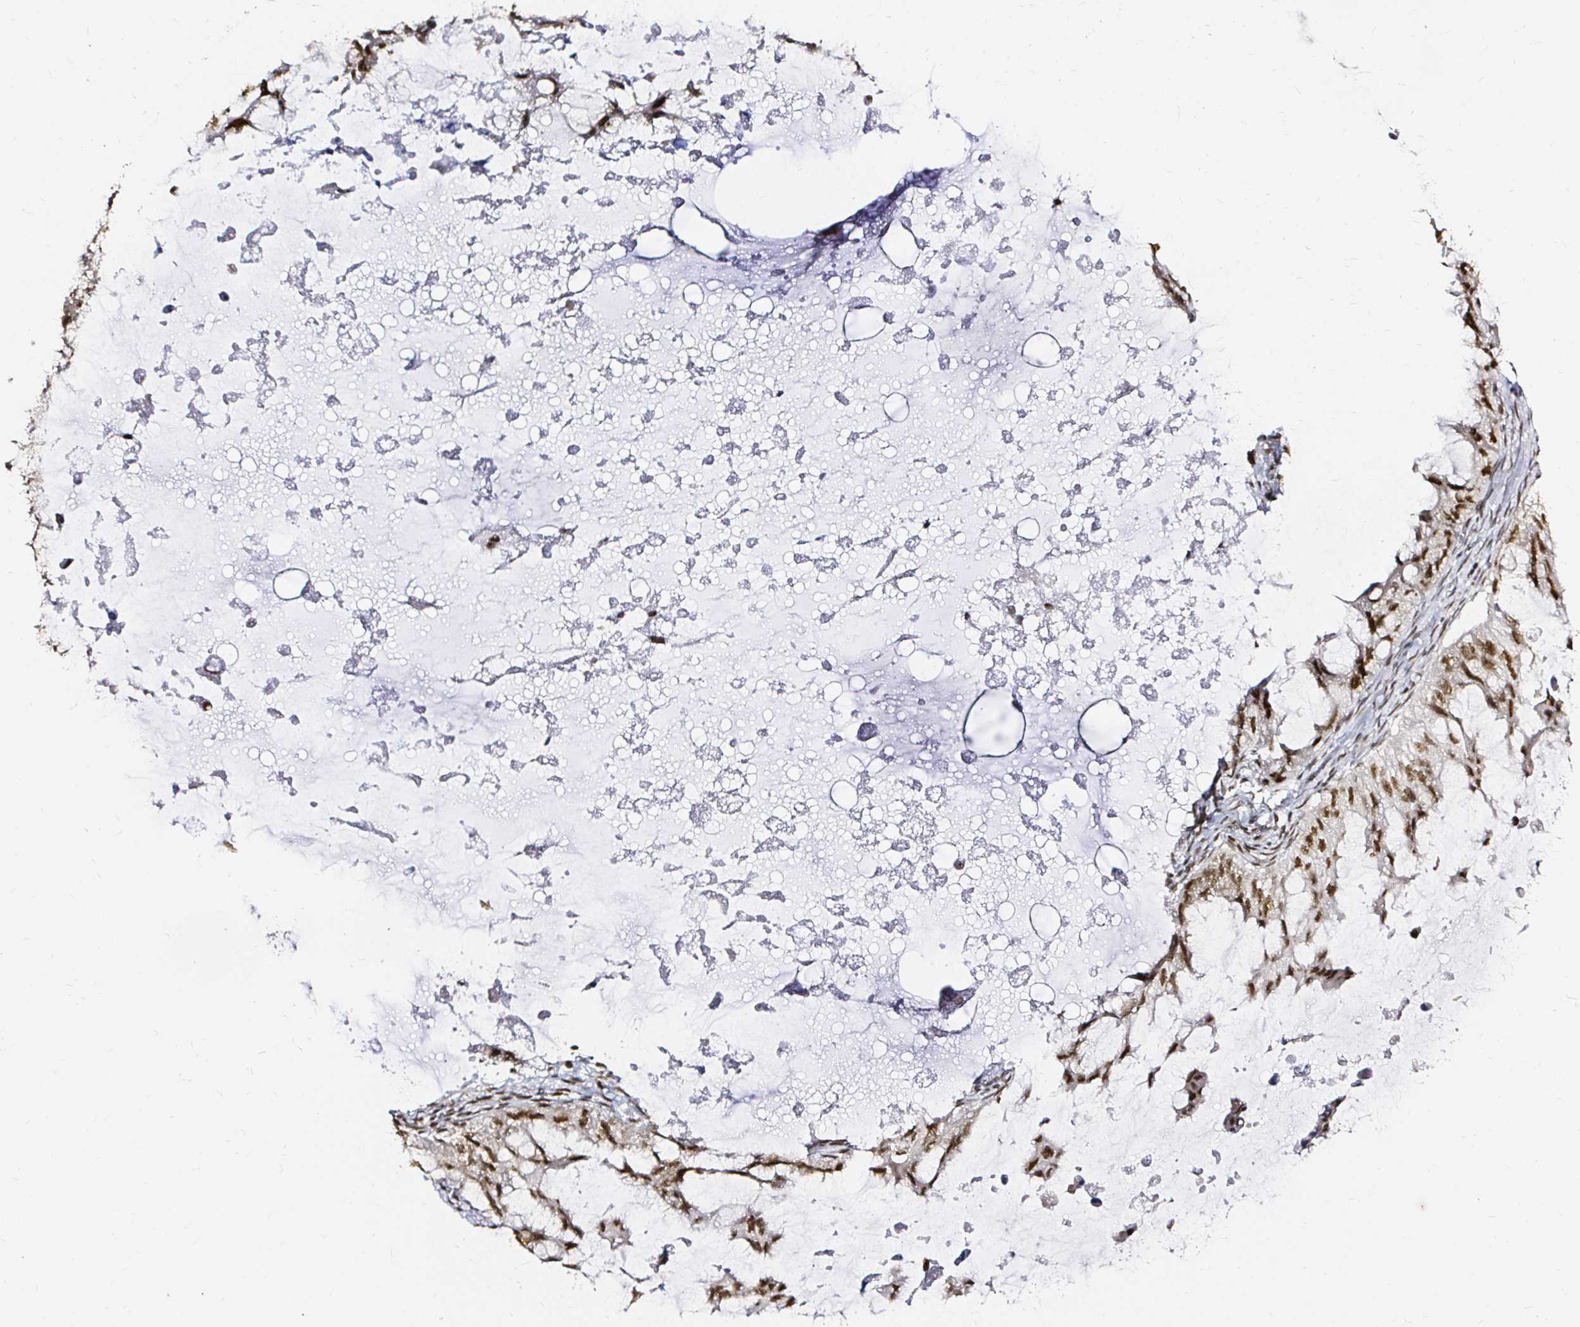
{"staining": {"intensity": "moderate", "quantity": ">75%", "location": "nuclear"}, "tissue": "ovarian cancer", "cell_type": "Tumor cells", "image_type": "cancer", "snomed": [{"axis": "morphology", "description": "Cystadenocarcinoma, mucinous, NOS"}, {"axis": "topography", "description": "Ovary"}], "caption": "Protein staining exhibits moderate nuclear staining in about >75% of tumor cells in ovarian cancer.", "gene": "SNRPC", "patient": {"sex": "female", "age": 72}}